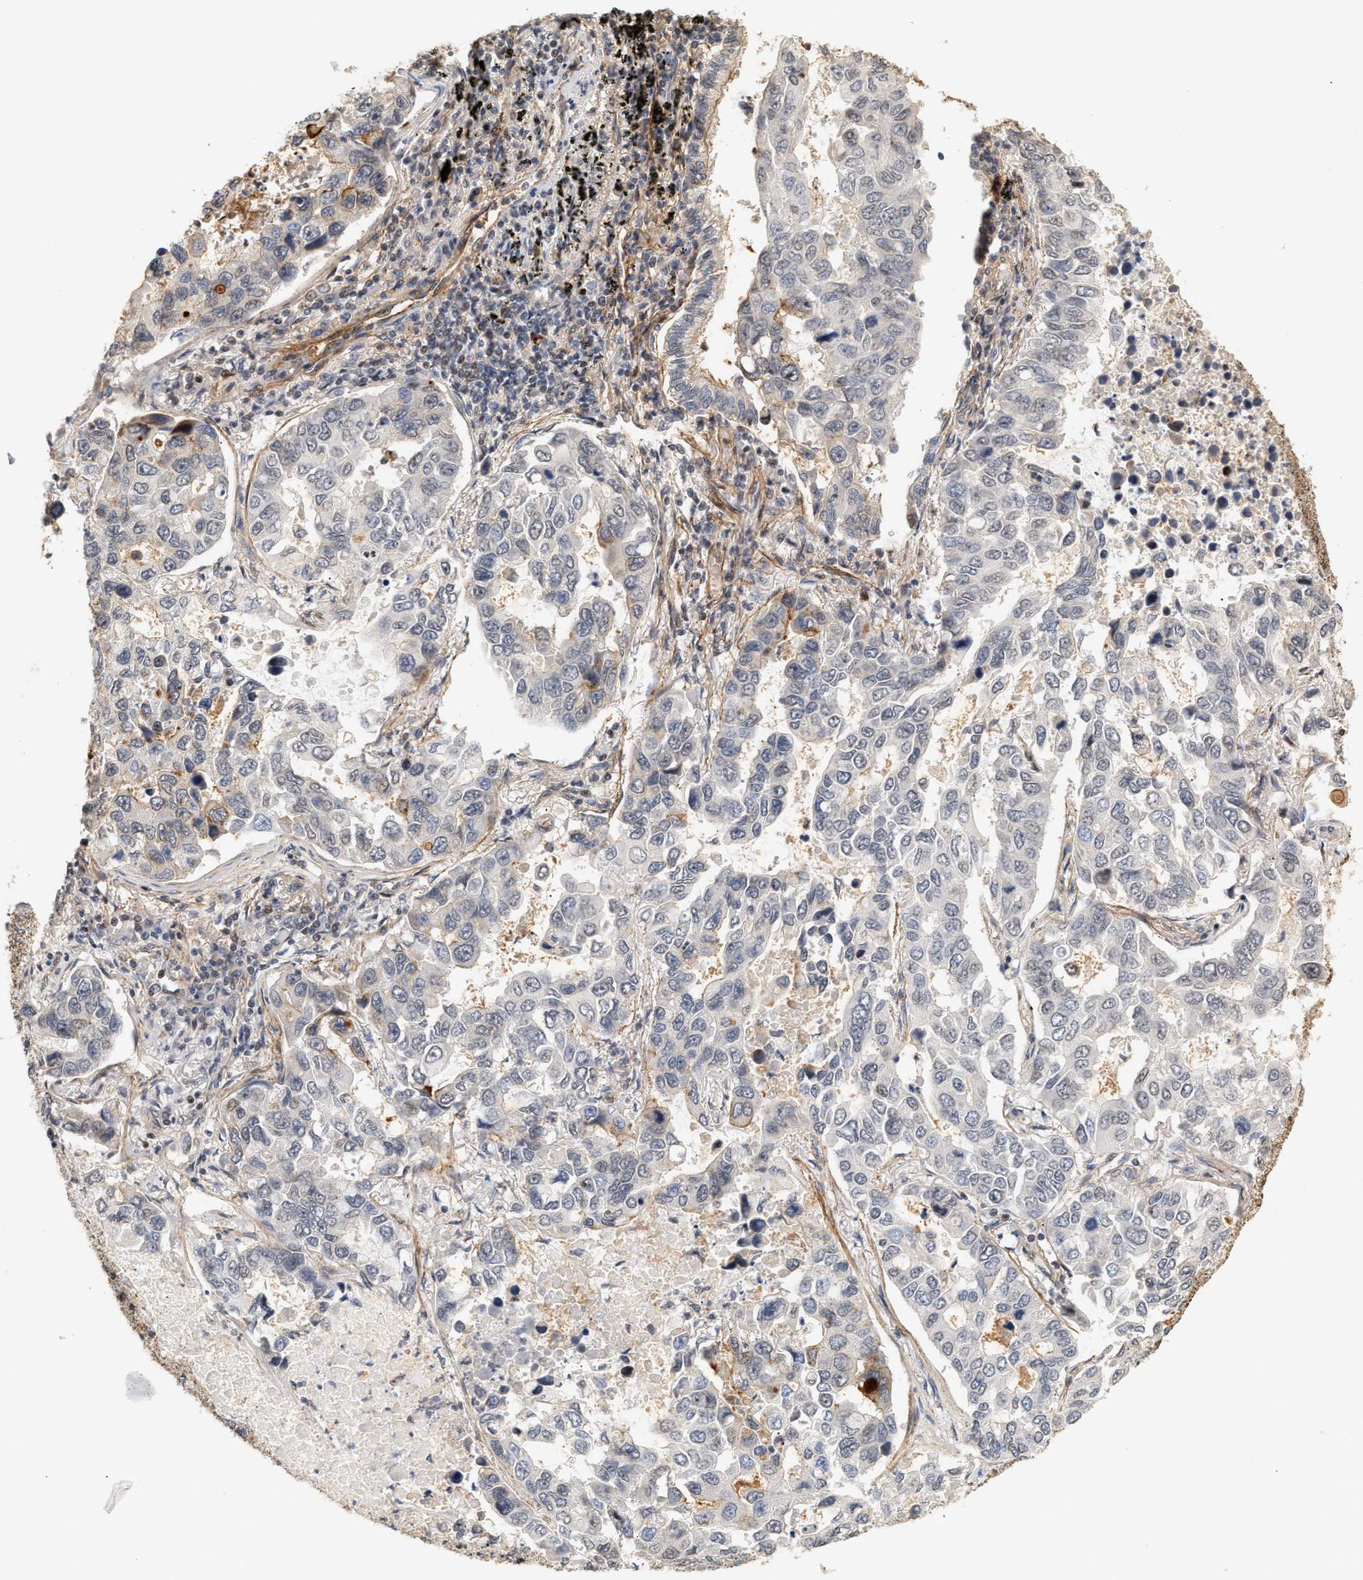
{"staining": {"intensity": "negative", "quantity": "none", "location": "none"}, "tissue": "lung cancer", "cell_type": "Tumor cells", "image_type": "cancer", "snomed": [{"axis": "morphology", "description": "Adenocarcinoma, NOS"}, {"axis": "topography", "description": "Lung"}], "caption": "High magnification brightfield microscopy of lung cancer (adenocarcinoma) stained with DAB (brown) and counterstained with hematoxylin (blue): tumor cells show no significant positivity.", "gene": "PLXND1", "patient": {"sex": "male", "age": 64}}